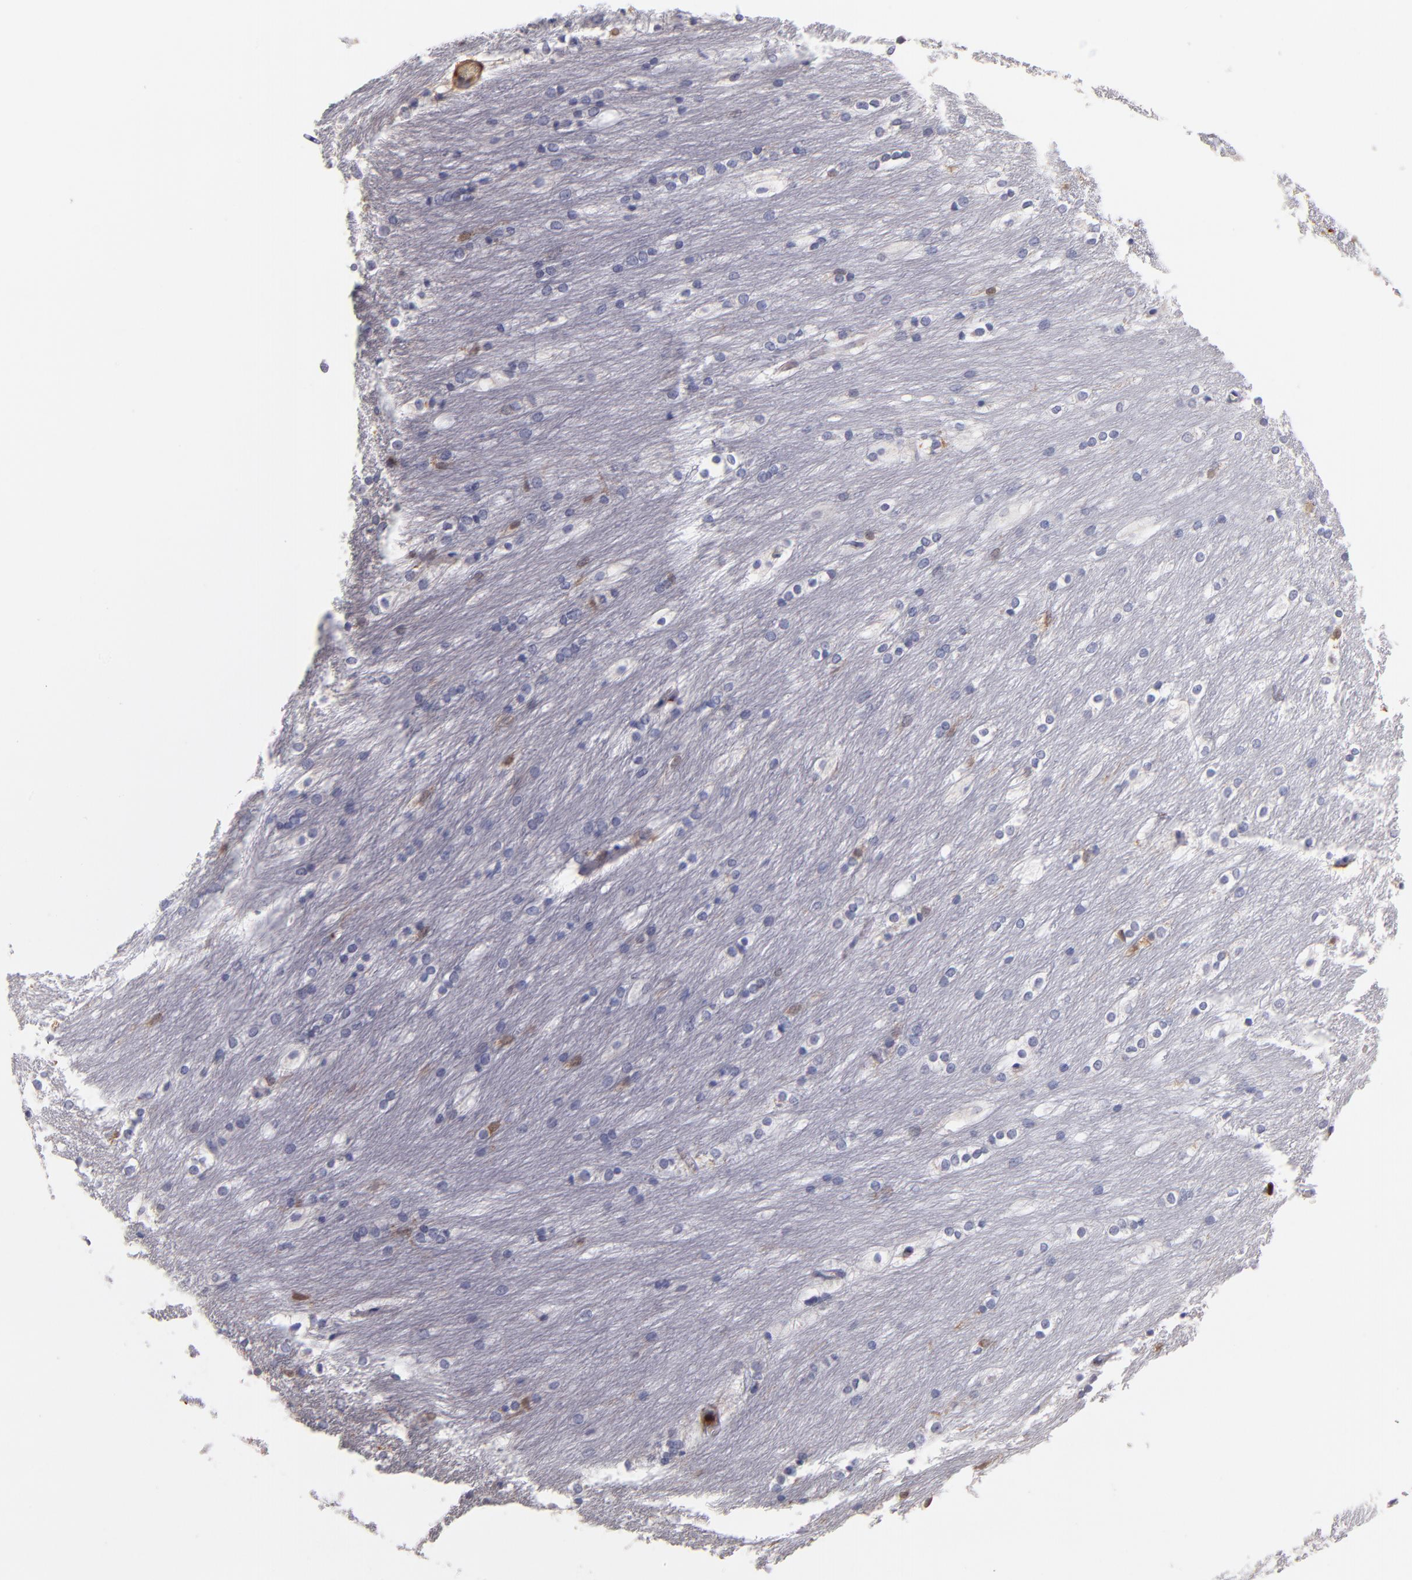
{"staining": {"intensity": "negative", "quantity": "none", "location": "none"}, "tissue": "caudate", "cell_type": "Glial cells", "image_type": "normal", "snomed": [{"axis": "morphology", "description": "Normal tissue, NOS"}, {"axis": "topography", "description": "Lateral ventricle wall"}], "caption": "Immunohistochemistry (IHC) image of normal human caudate stained for a protein (brown), which demonstrates no expression in glial cells. (DAB (3,3'-diaminobenzidine) immunohistochemistry (IHC) visualized using brightfield microscopy, high magnification).", "gene": "S100A4", "patient": {"sex": "female", "age": 19}}